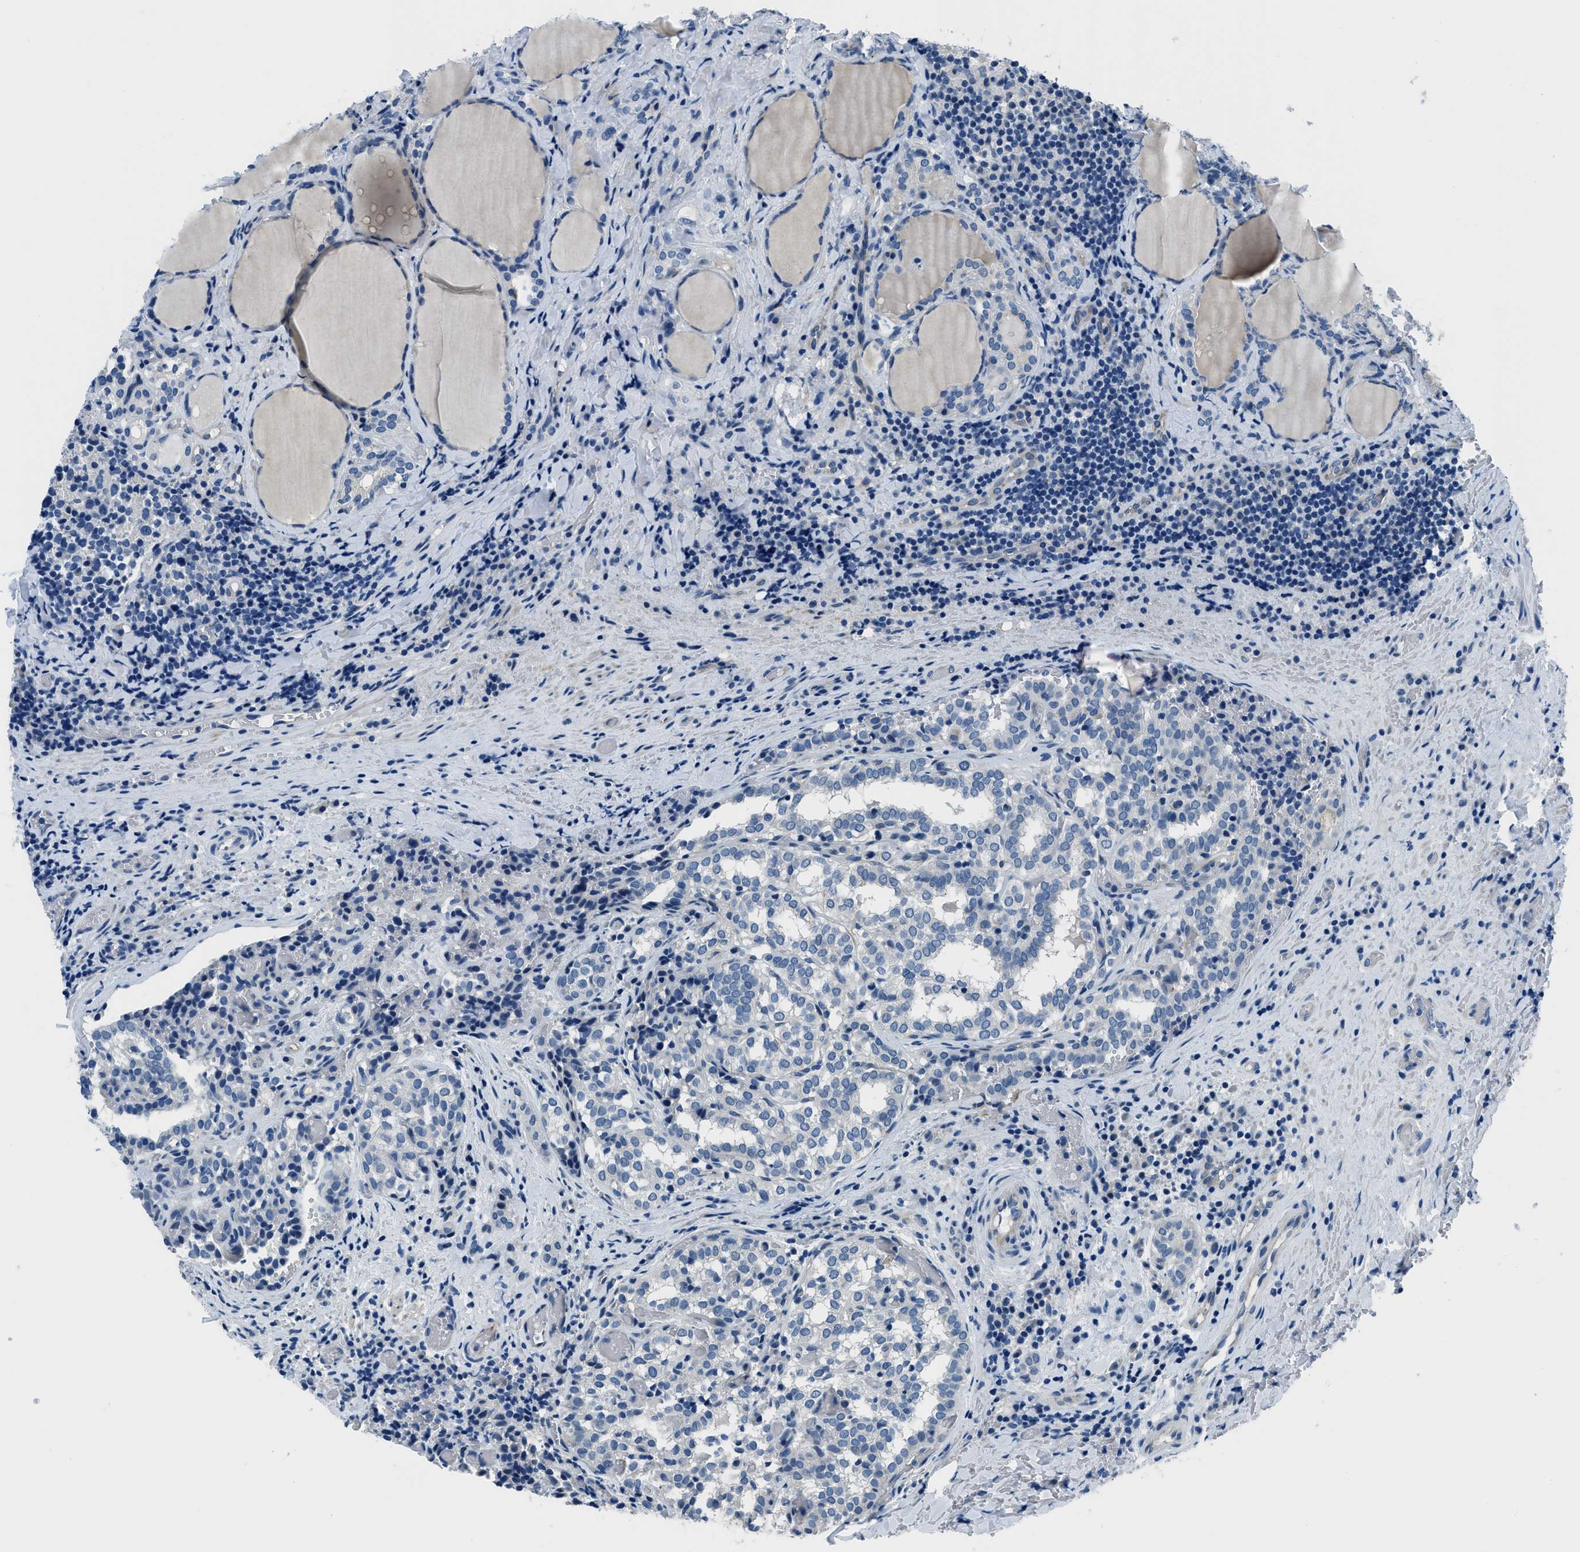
{"staining": {"intensity": "negative", "quantity": "none", "location": "none"}, "tissue": "thyroid cancer", "cell_type": "Tumor cells", "image_type": "cancer", "snomed": [{"axis": "morphology", "description": "Normal tissue, NOS"}, {"axis": "morphology", "description": "Papillary adenocarcinoma, NOS"}, {"axis": "topography", "description": "Thyroid gland"}], "caption": "Immunohistochemistry (IHC) of human thyroid cancer reveals no positivity in tumor cells. Brightfield microscopy of immunohistochemistry stained with DAB (brown) and hematoxylin (blue), captured at high magnification.", "gene": "GJA3", "patient": {"sex": "female", "age": 30}}